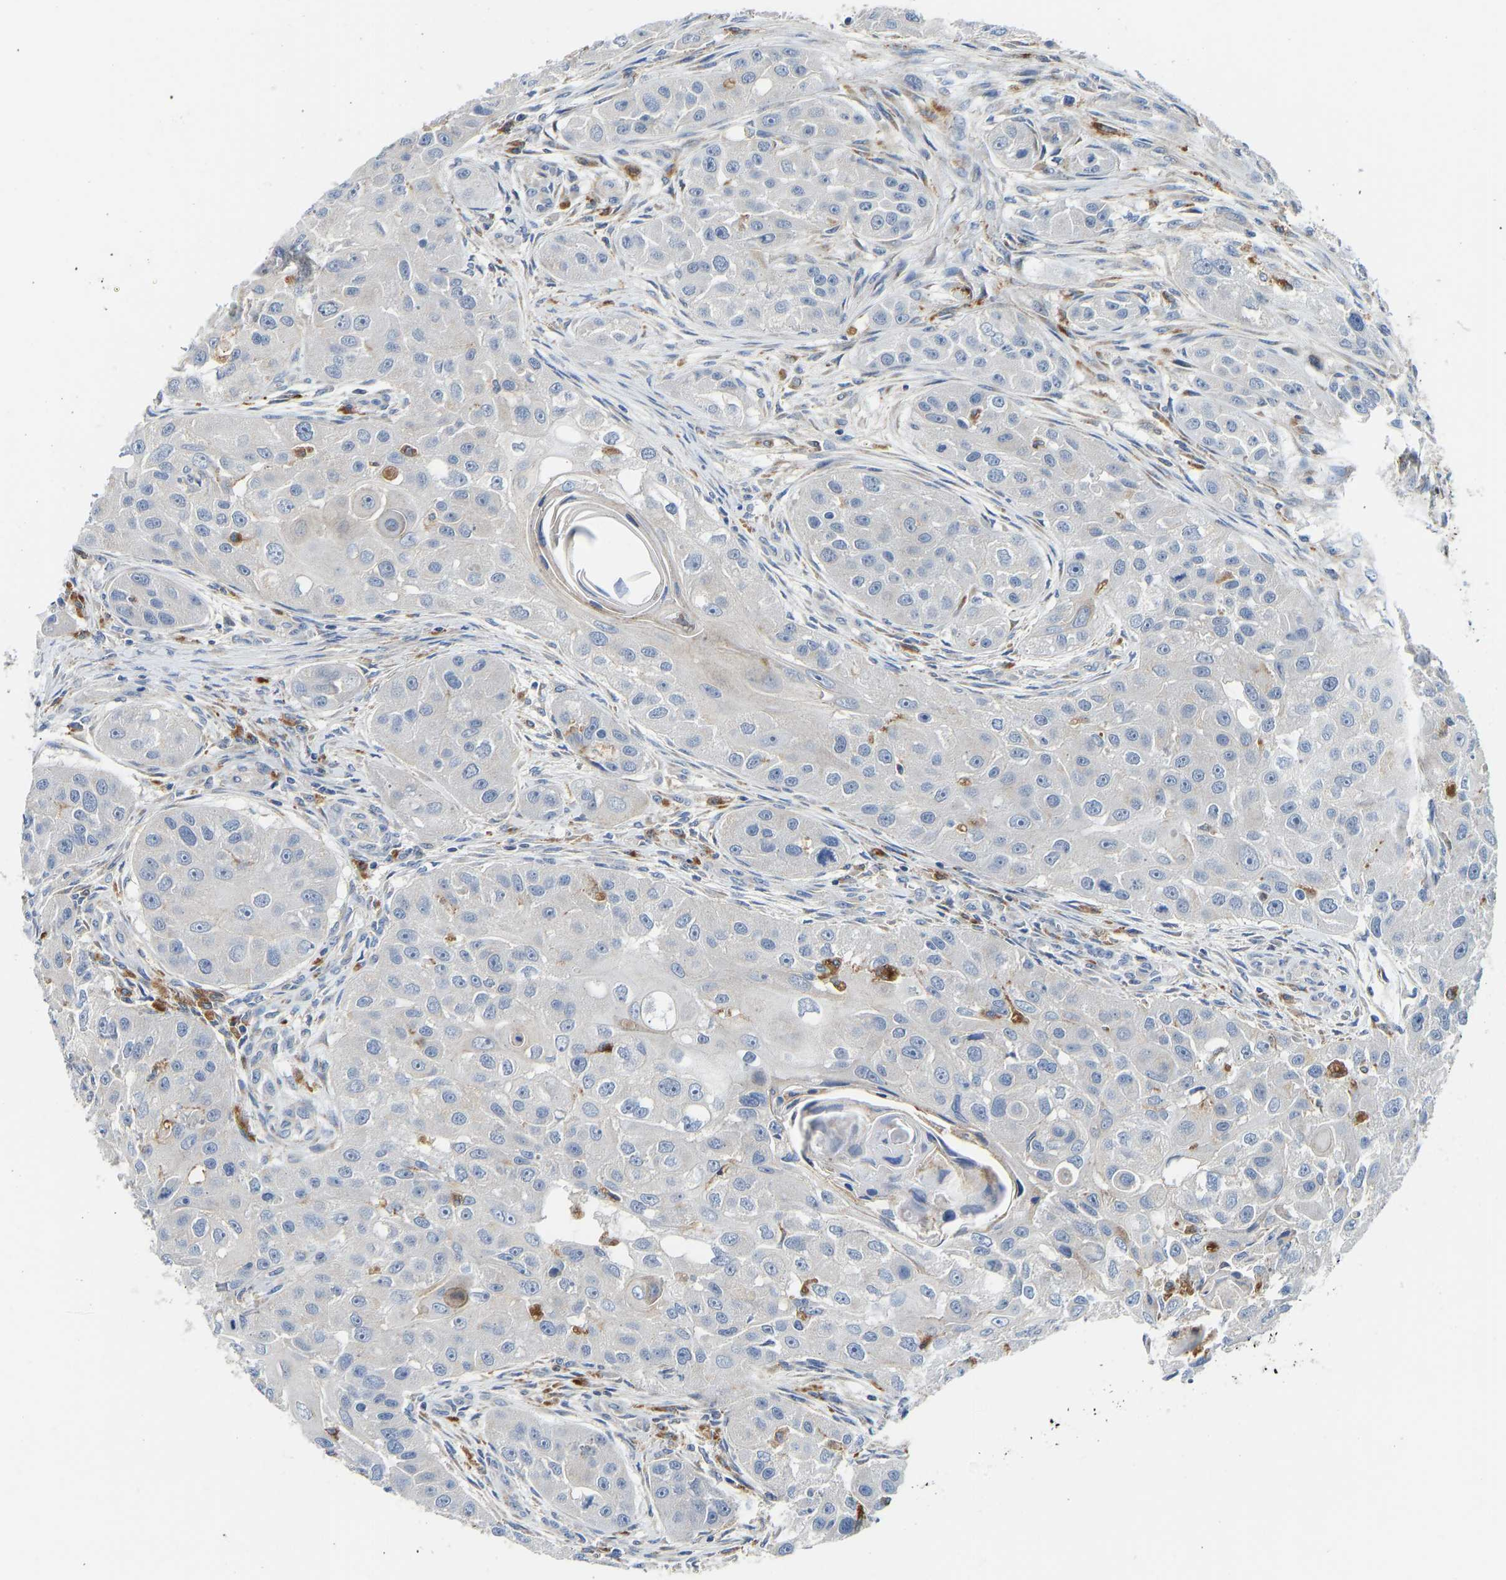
{"staining": {"intensity": "negative", "quantity": "none", "location": "none"}, "tissue": "head and neck cancer", "cell_type": "Tumor cells", "image_type": "cancer", "snomed": [{"axis": "morphology", "description": "Normal tissue, NOS"}, {"axis": "morphology", "description": "Squamous cell carcinoma, NOS"}, {"axis": "topography", "description": "Skeletal muscle"}, {"axis": "topography", "description": "Head-Neck"}], "caption": "Protein analysis of head and neck squamous cell carcinoma demonstrates no significant staining in tumor cells.", "gene": "ATP6V1E1", "patient": {"sex": "male", "age": 51}}